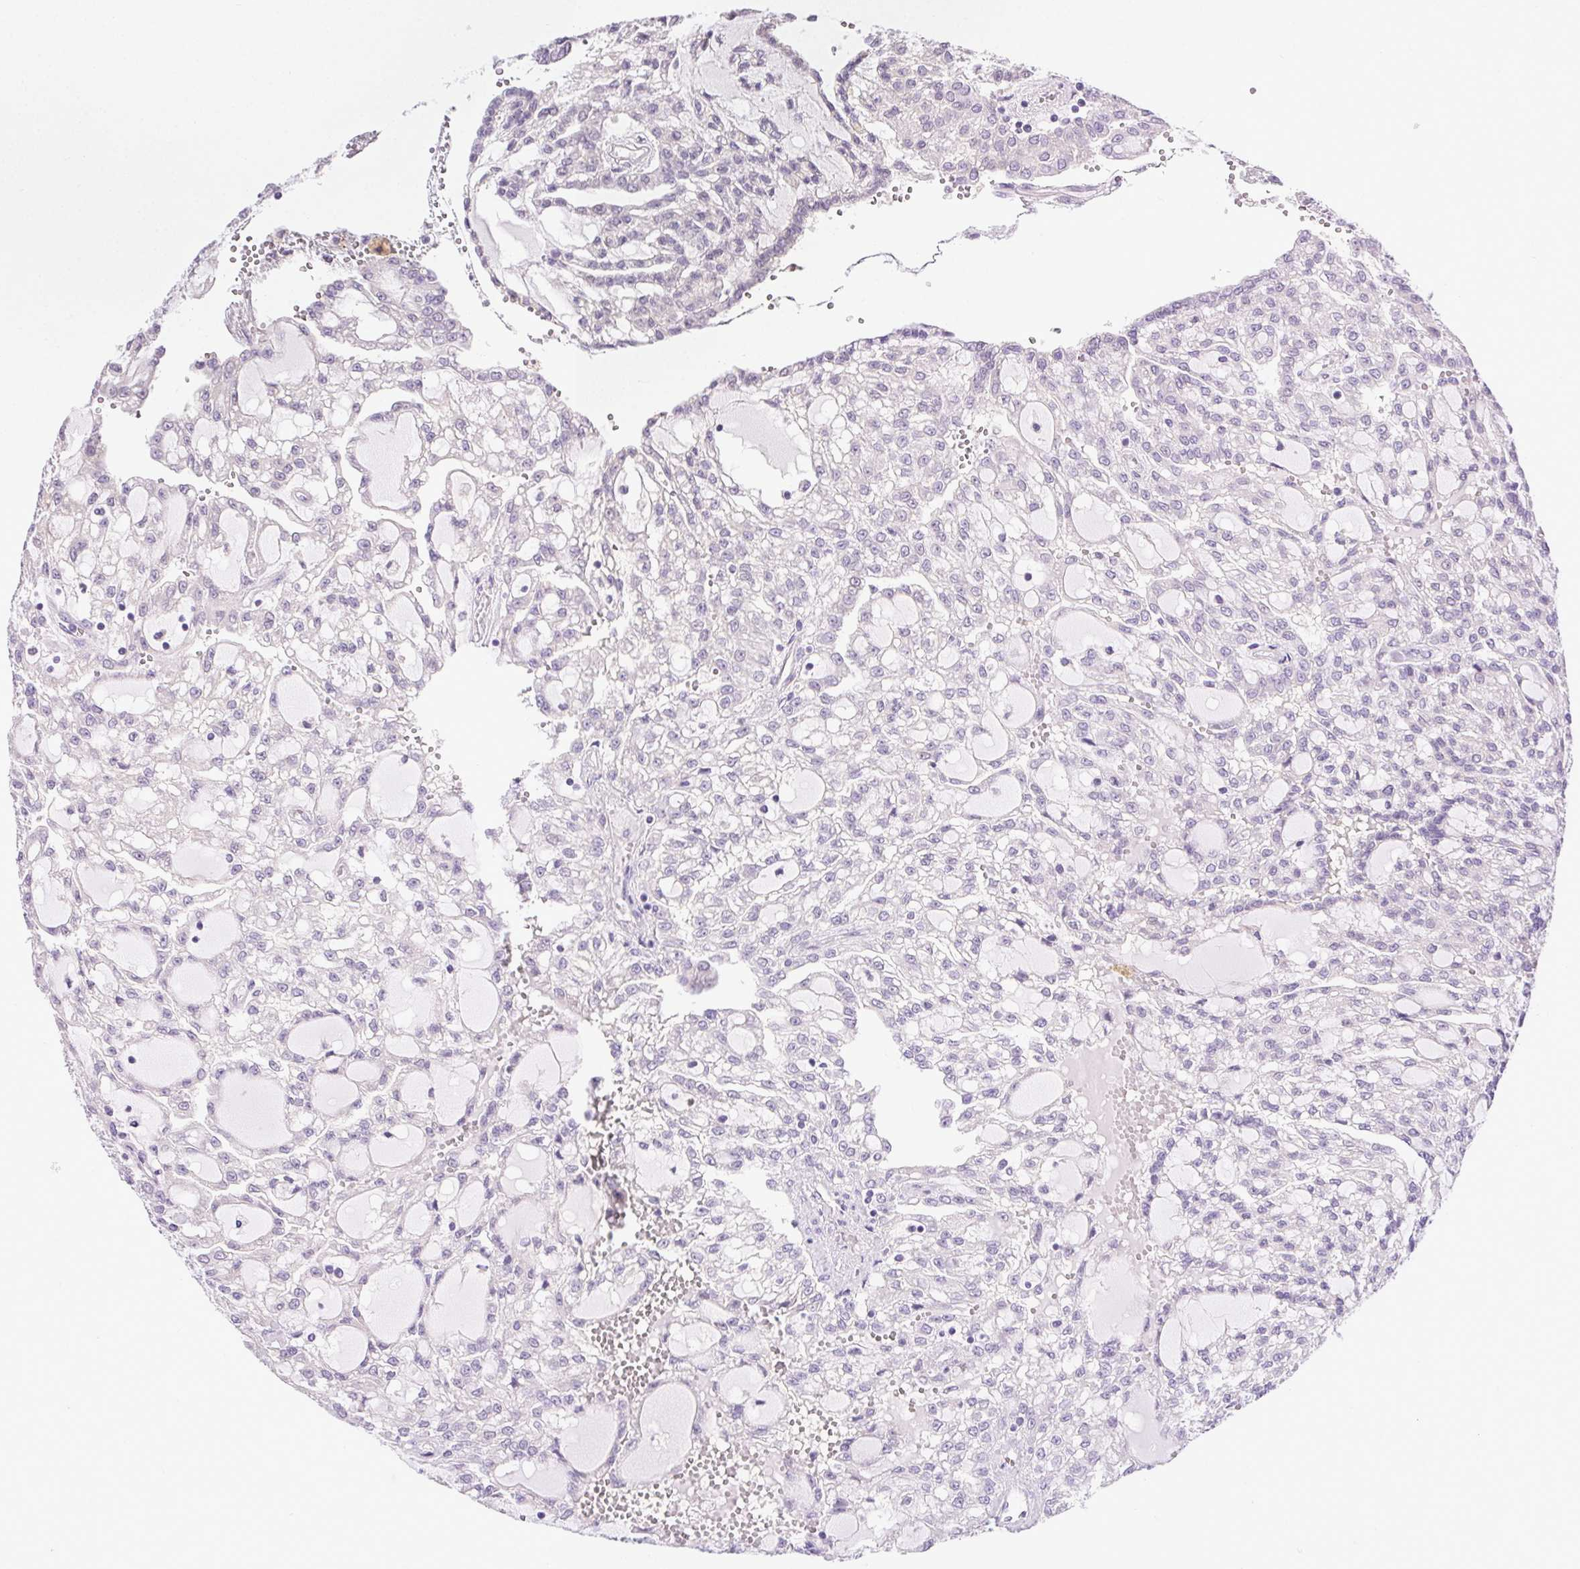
{"staining": {"intensity": "negative", "quantity": "none", "location": "none"}, "tissue": "renal cancer", "cell_type": "Tumor cells", "image_type": "cancer", "snomed": [{"axis": "morphology", "description": "Adenocarcinoma, NOS"}, {"axis": "topography", "description": "Kidney"}], "caption": "Photomicrograph shows no significant protein staining in tumor cells of renal cancer.", "gene": "SYT11", "patient": {"sex": "male", "age": 63}}